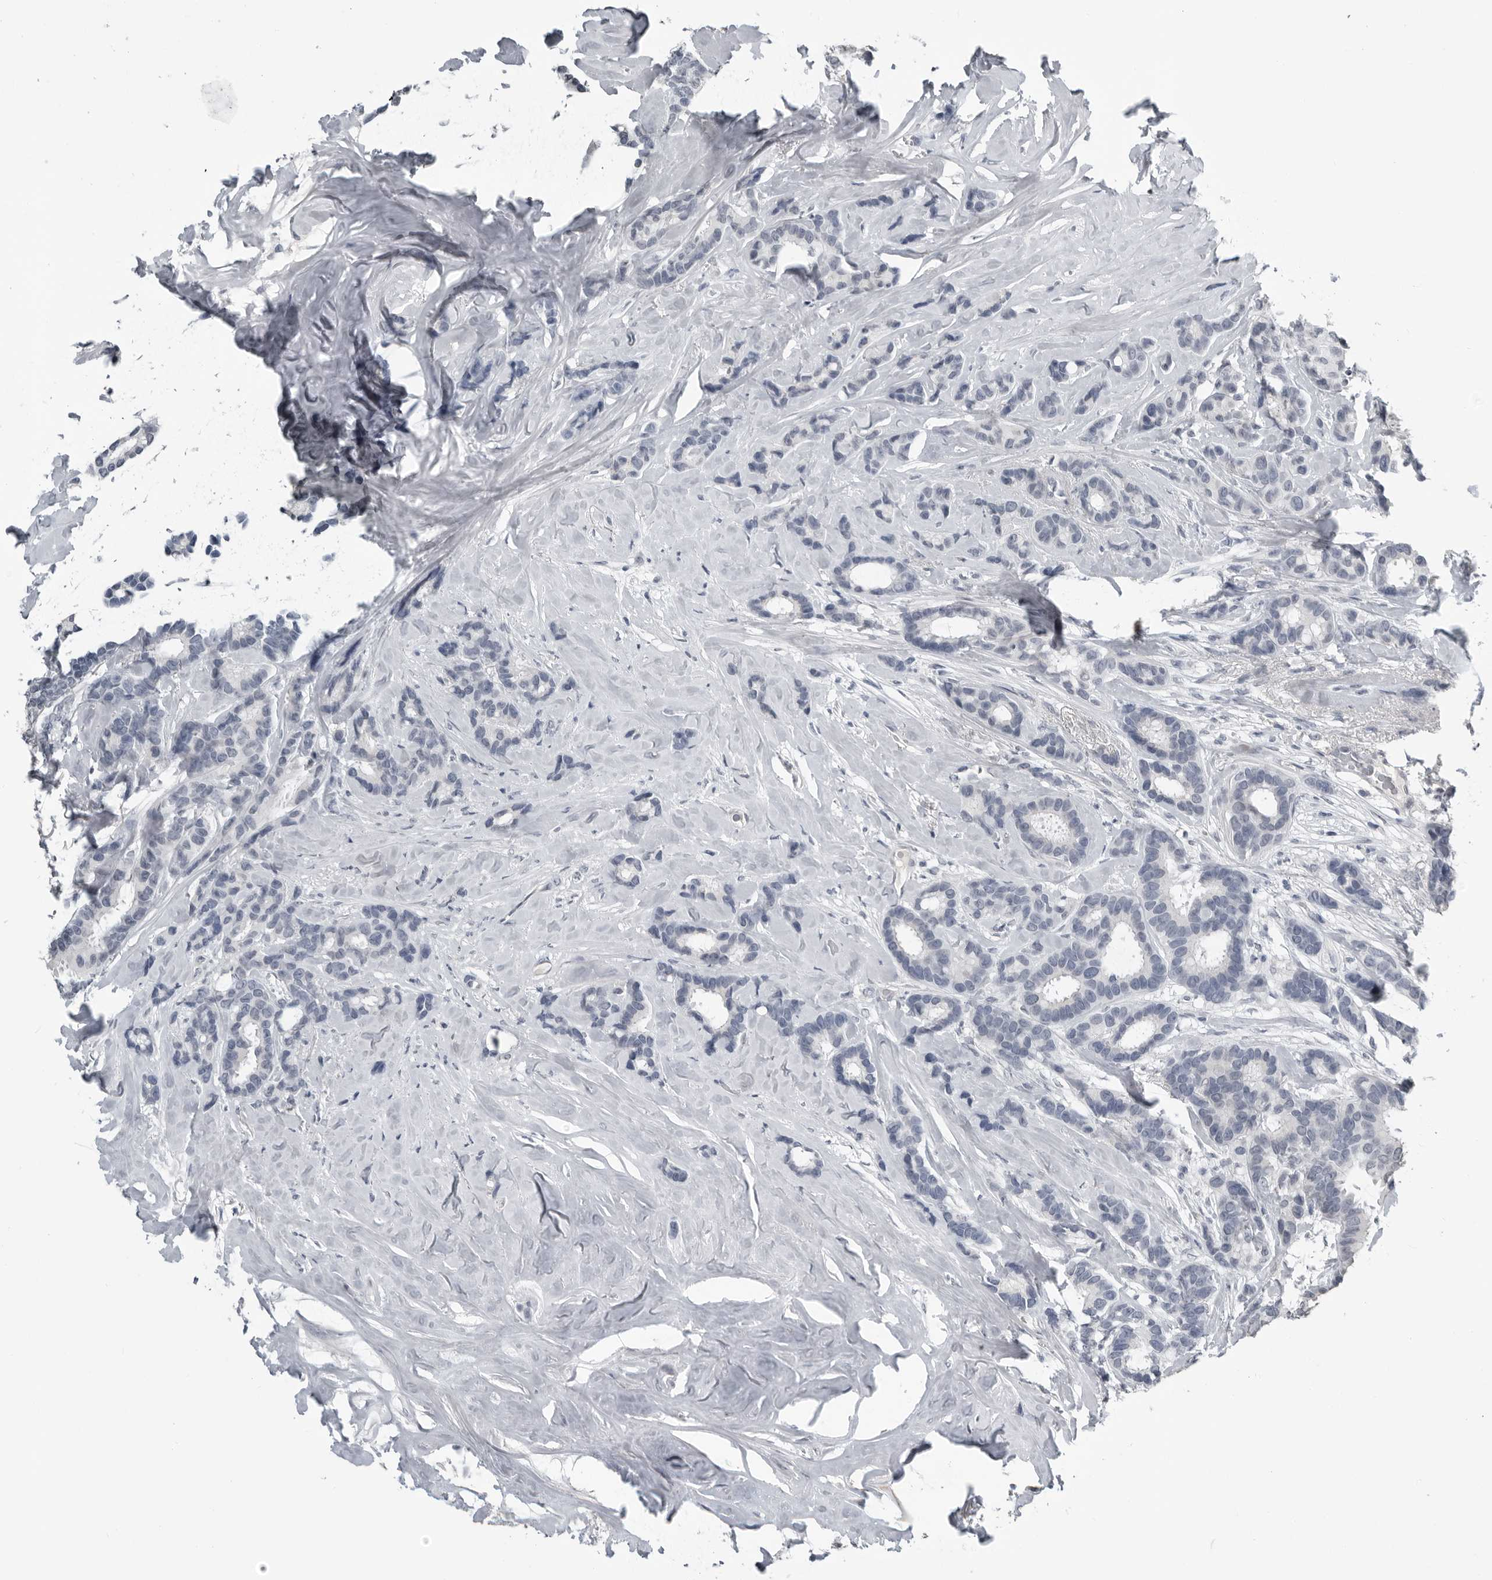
{"staining": {"intensity": "negative", "quantity": "none", "location": "none"}, "tissue": "breast cancer", "cell_type": "Tumor cells", "image_type": "cancer", "snomed": [{"axis": "morphology", "description": "Duct carcinoma"}, {"axis": "topography", "description": "Breast"}], "caption": "A photomicrograph of breast cancer (intraductal carcinoma) stained for a protein demonstrates no brown staining in tumor cells. (DAB (3,3'-diaminobenzidine) IHC with hematoxylin counter stain).", "gene": "PRRX2", "patient": {"sex": "female", "age": 87}}